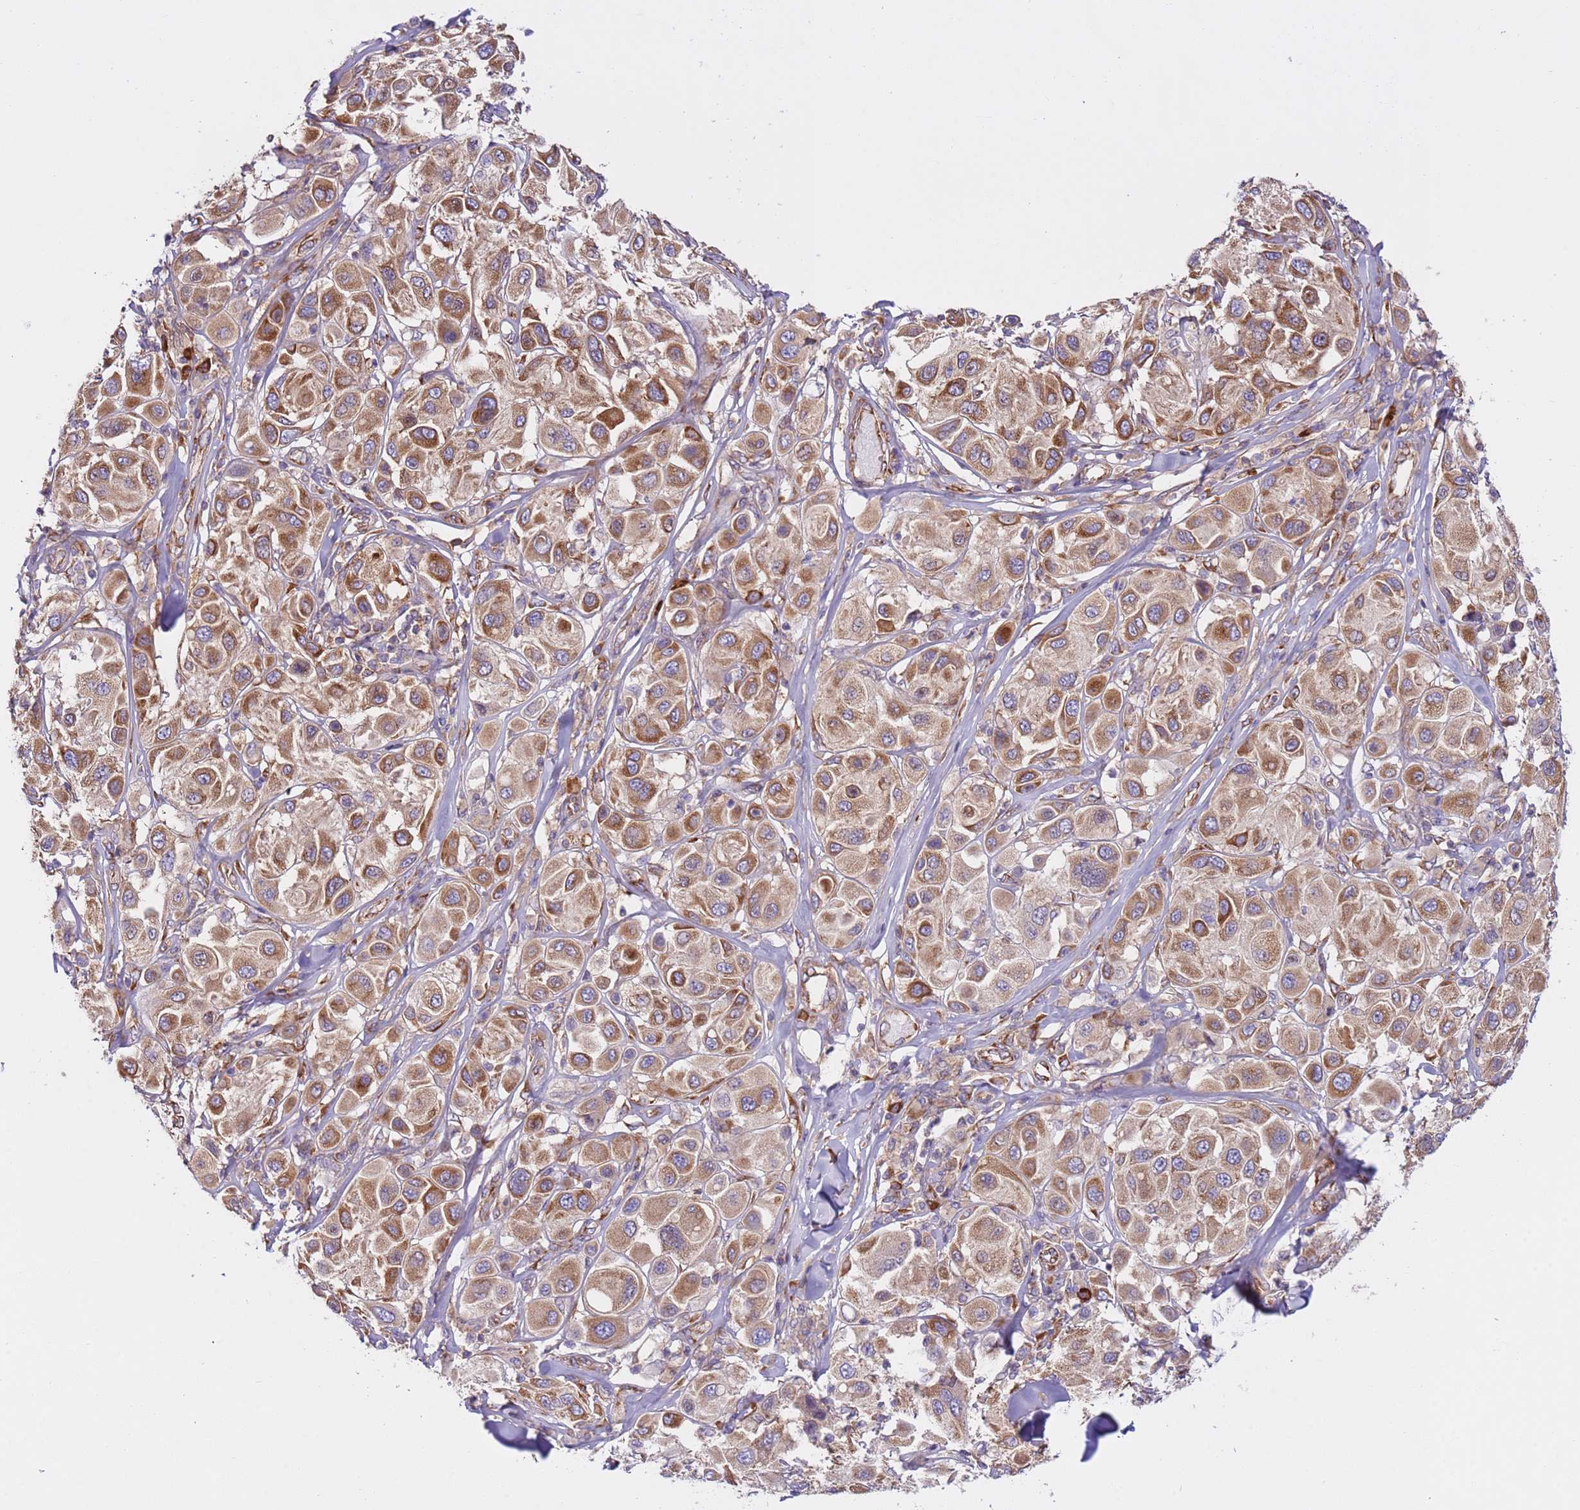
{"staining": {"intensity": "moderate", "quantity": ">75%", "location": "cytoplasmic/membranous"}, "tissue": "melanoma", "cell_type": "Tumor cells", "image_type": "cancer", "snomed": [{"axis": "morphology", "description": "Malignant melanoma, Metastatic site"}, {"axis": "topography", "description": "Skin"}], "caption": "About >75% of tumor cells in malignant melanoma (metastatic site) show moderate cytoplasmic/membranous protein positivity as visualized by brown immunohistochemical staining.", "gene": "VARS1", "patient": {"sex": "male", "age": 41}}